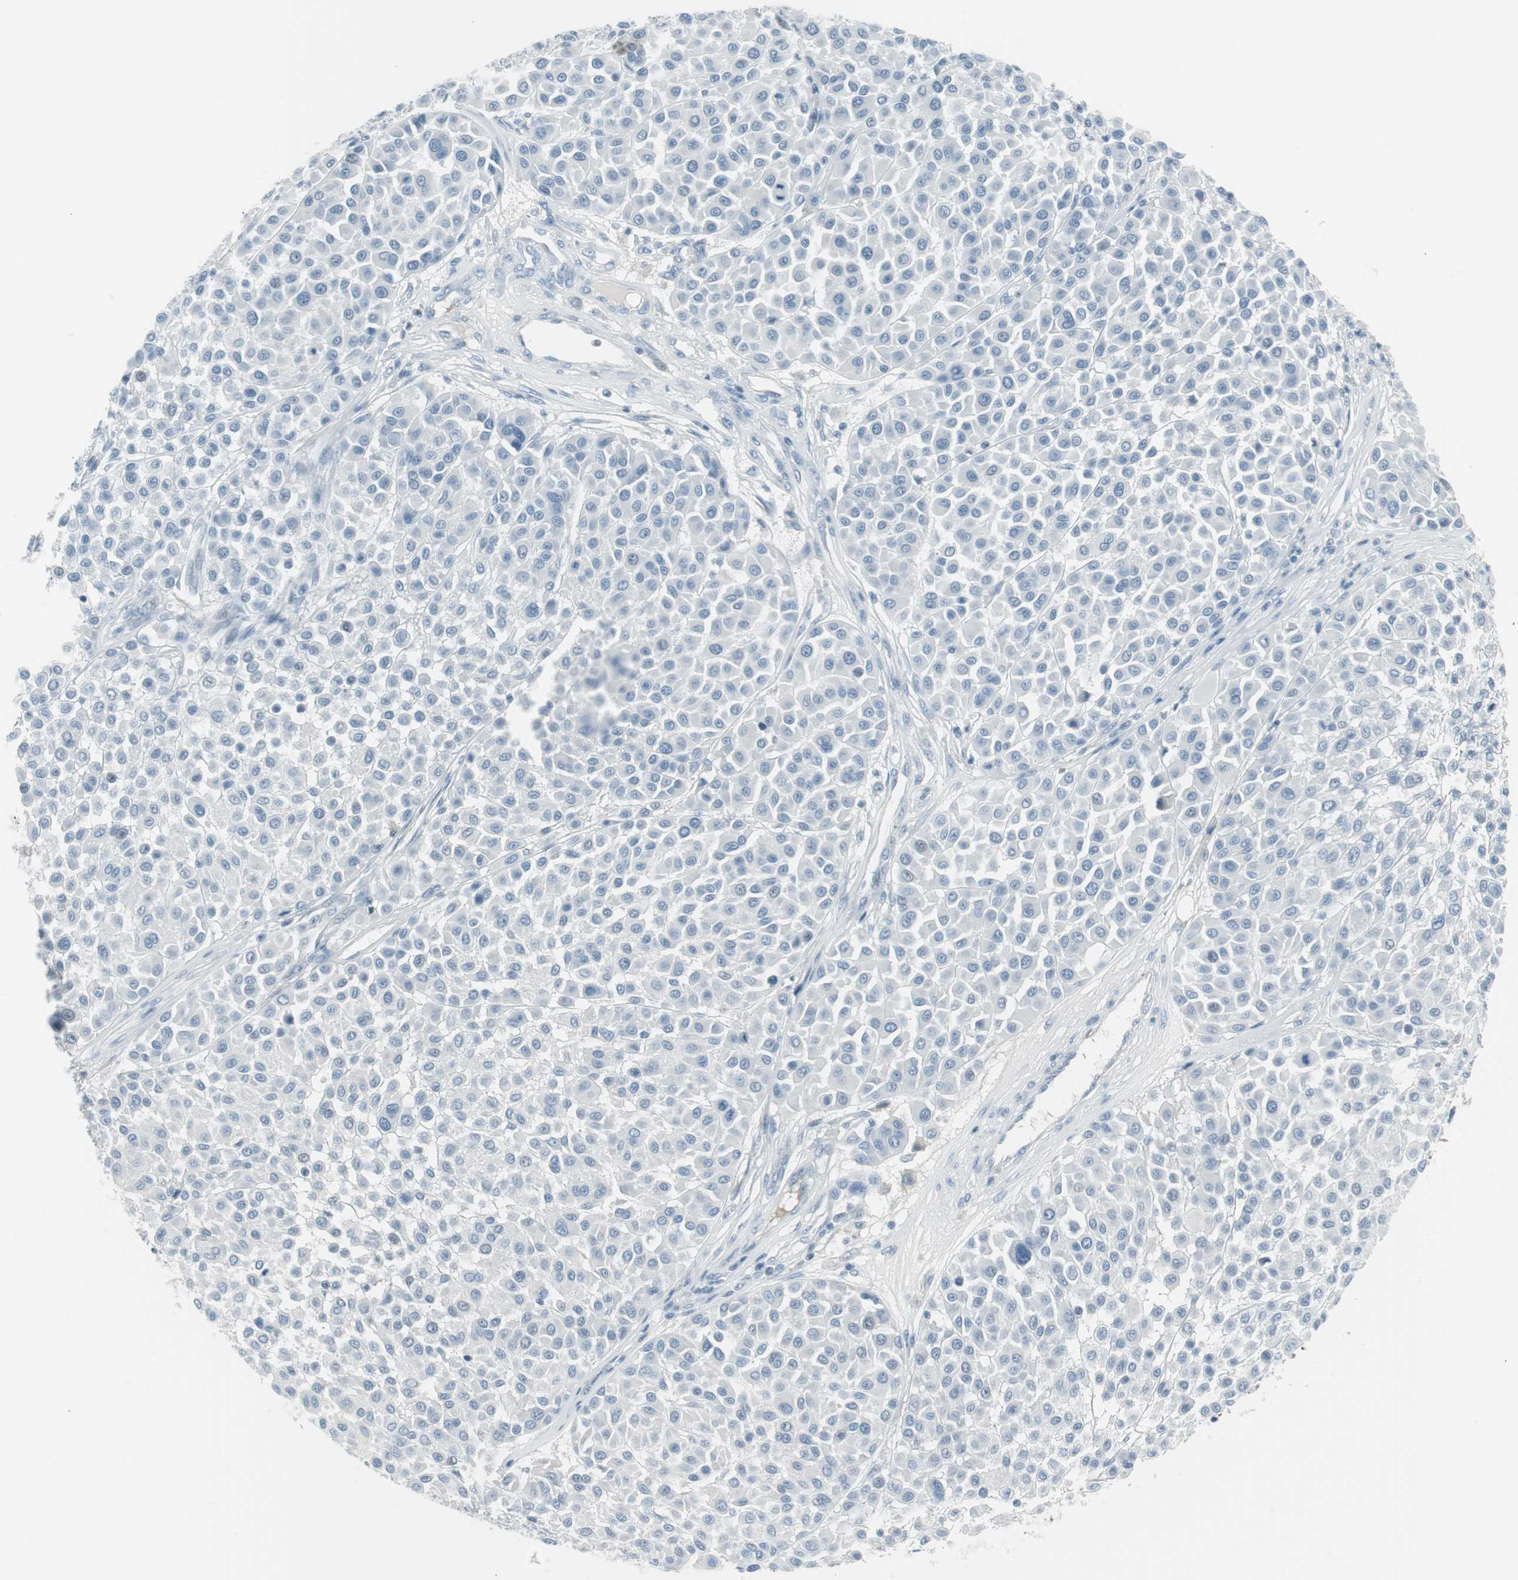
{"staining": {"intensity": "negative", "quantity": "none", "location": "none"}, "tissue": "melanoma", "cell_type": "Tumor cells", "image_type": "cancer", "snomed": [{"axis": "morphology", "description": "Malignant melanoma, Metastatic site"}, {"axis": "topography", "description": "Soft tissue"}], "caption": "Human melanoma stained for a protein using immunohistochemistry (IHC) demonstrates no expression in tumor cells.", "gene": "AGR2", "patient": {"sex": "male", "age": 41}}